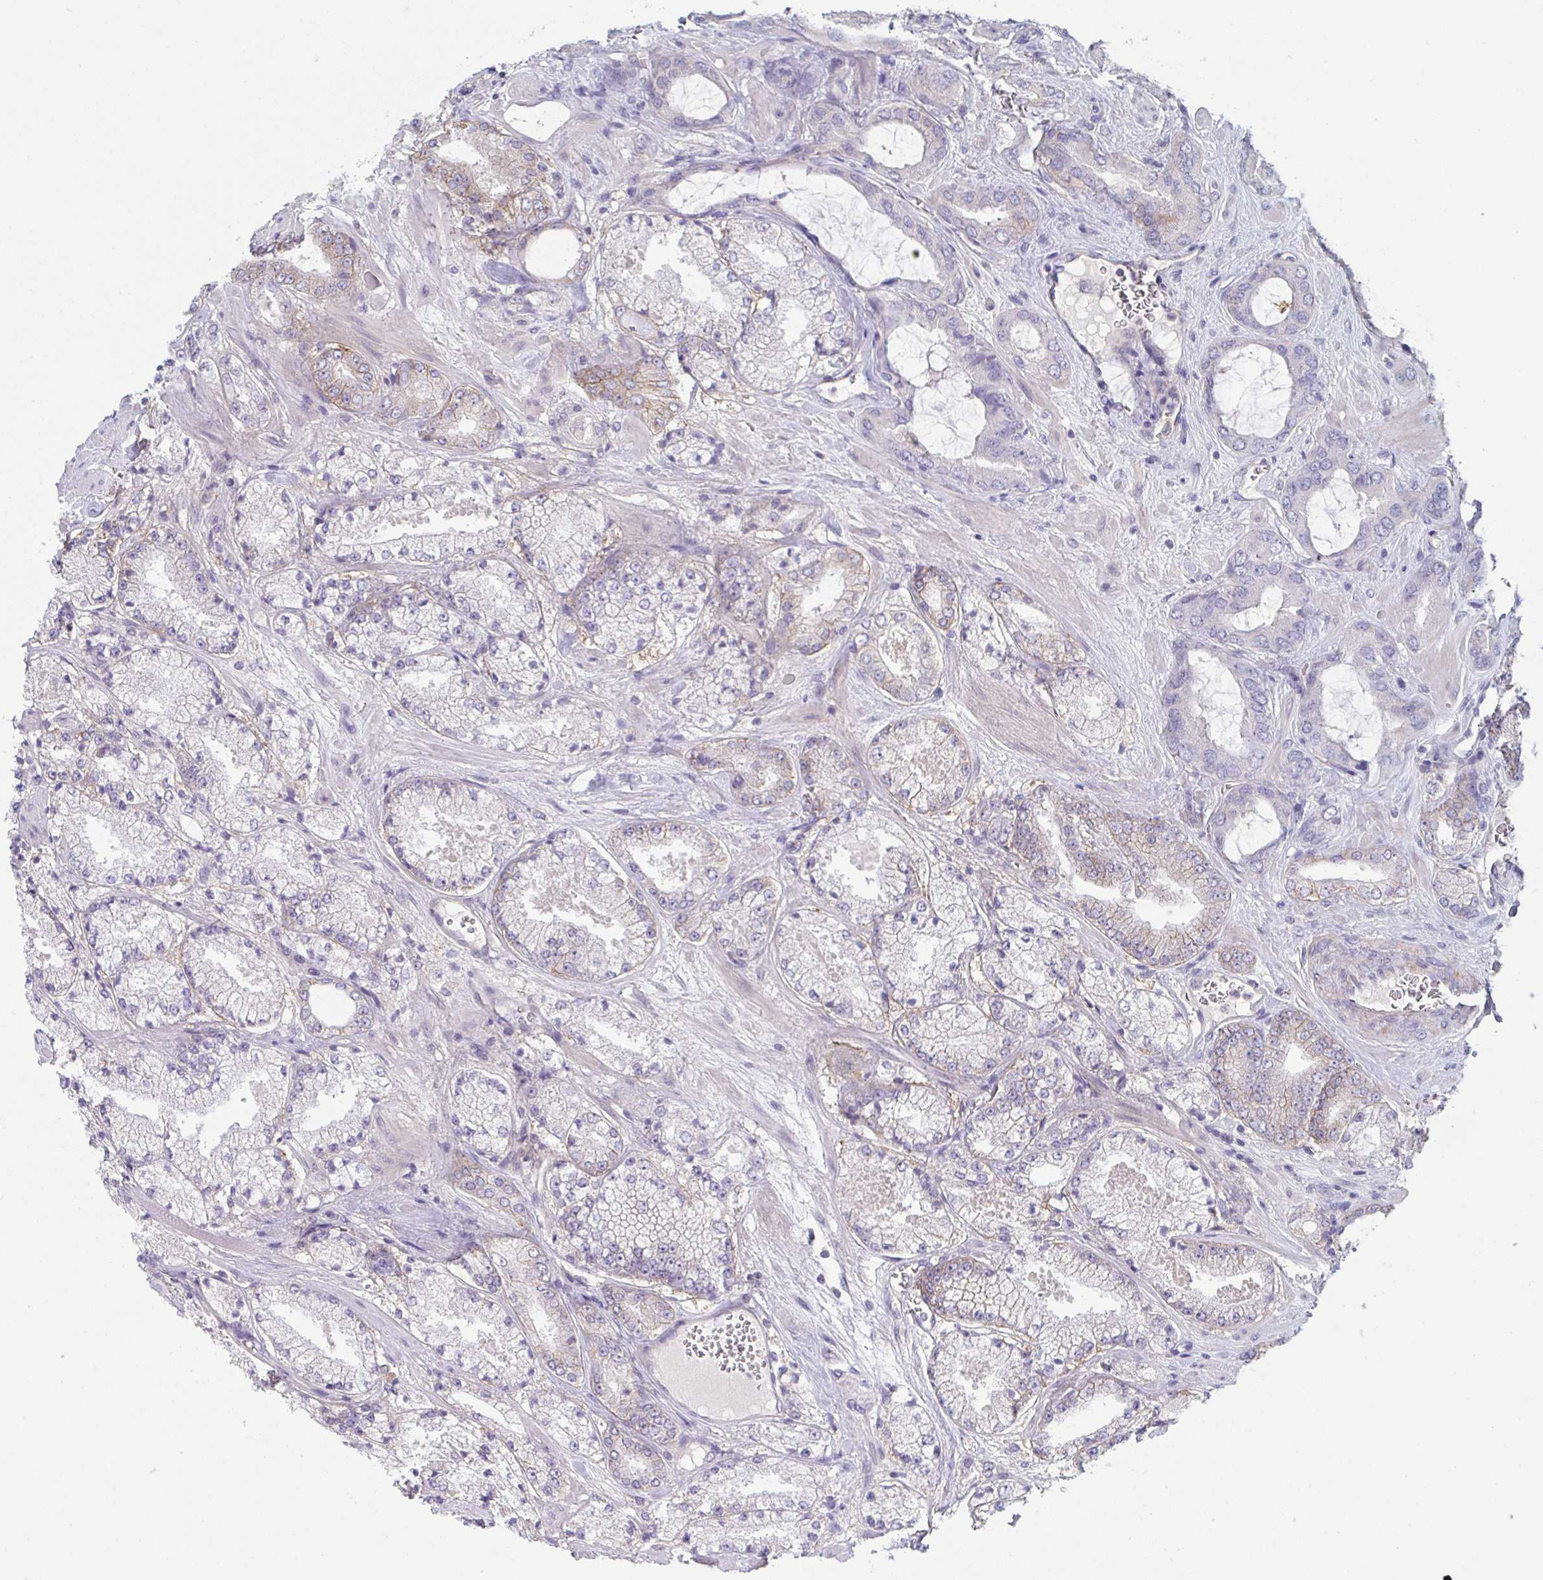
{"staining": {"intensity": "weak", "quantity": "<25%", "location": "cytoplasmic/membranous"}, "tissue": "prostate cancer", "cell_type": "Tumor cells", "image_type": "cancer", "snomed": [{"axis": "morphology", "description": "Adenocarcinoma, High grade"}, {"axis": "topography", "description": "Prostate"}], "caption": "IHC image of prostate cancer stained for a protein (brown), which shows no expression in tumor cells.", "gene": "STK26", "patient": {"sex": "male", "age": 63}}